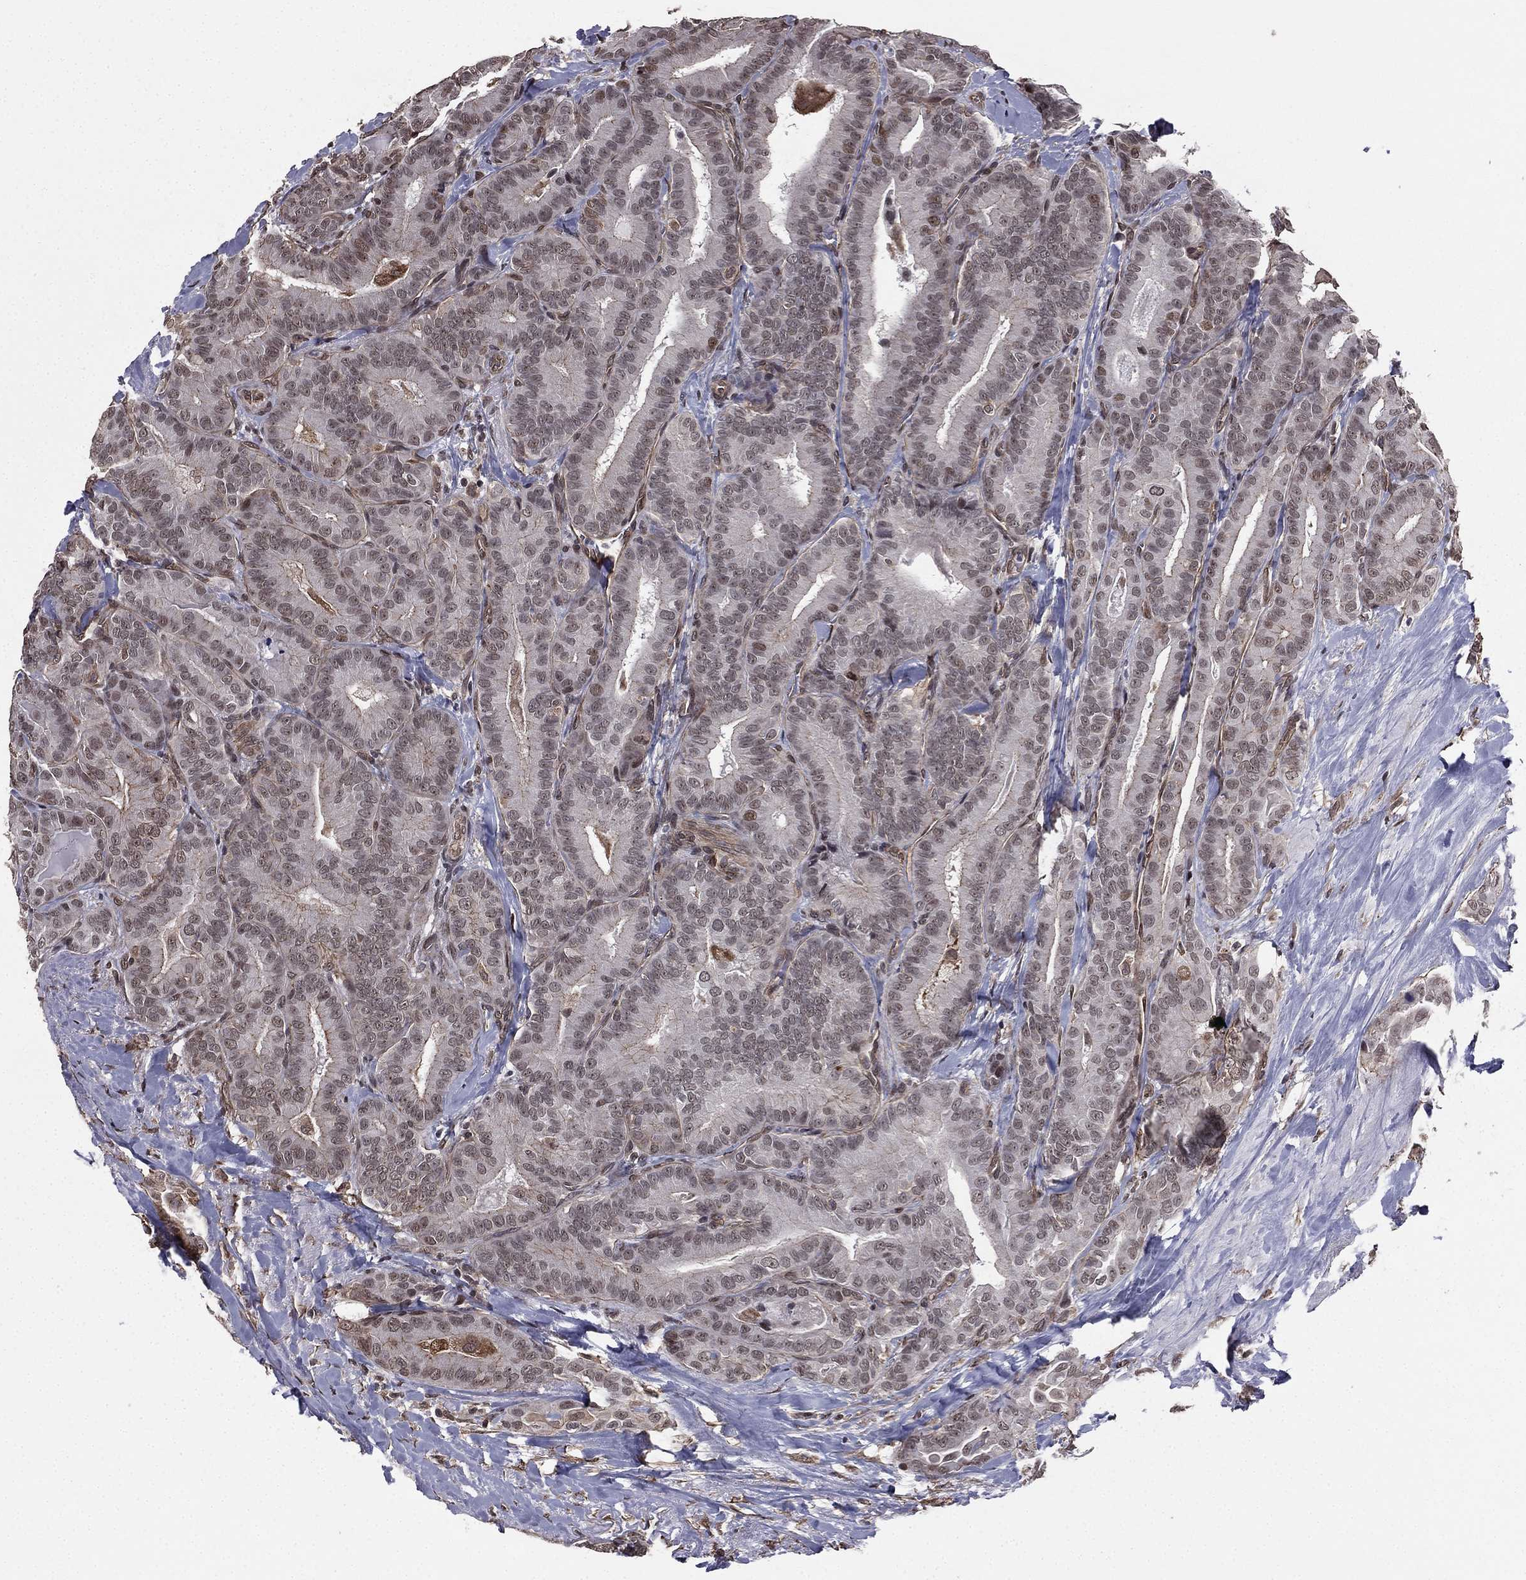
{"staining": {"intensity": "moderate", "quantity": "<25%", "location": "nuclear"}, "tissue": "thyroid cancer", "cell_type": "Tumor cells", "image_type": "cancer", "snomed": [{"axis": "morphology", "description": "Papillary adenocarcinoma, NOS"}, {"axis": "topography", "description": "Thyroid gland"}], "caption": "This photomicrograph reveals immunohistochemistry (IHC) staining of thyroid papillary adenocarcinoma, with low moderate nuclear staining in about <25% of tumor cells.", "gene": "RARB", "patient": {"sex": "male", "age": 61}}